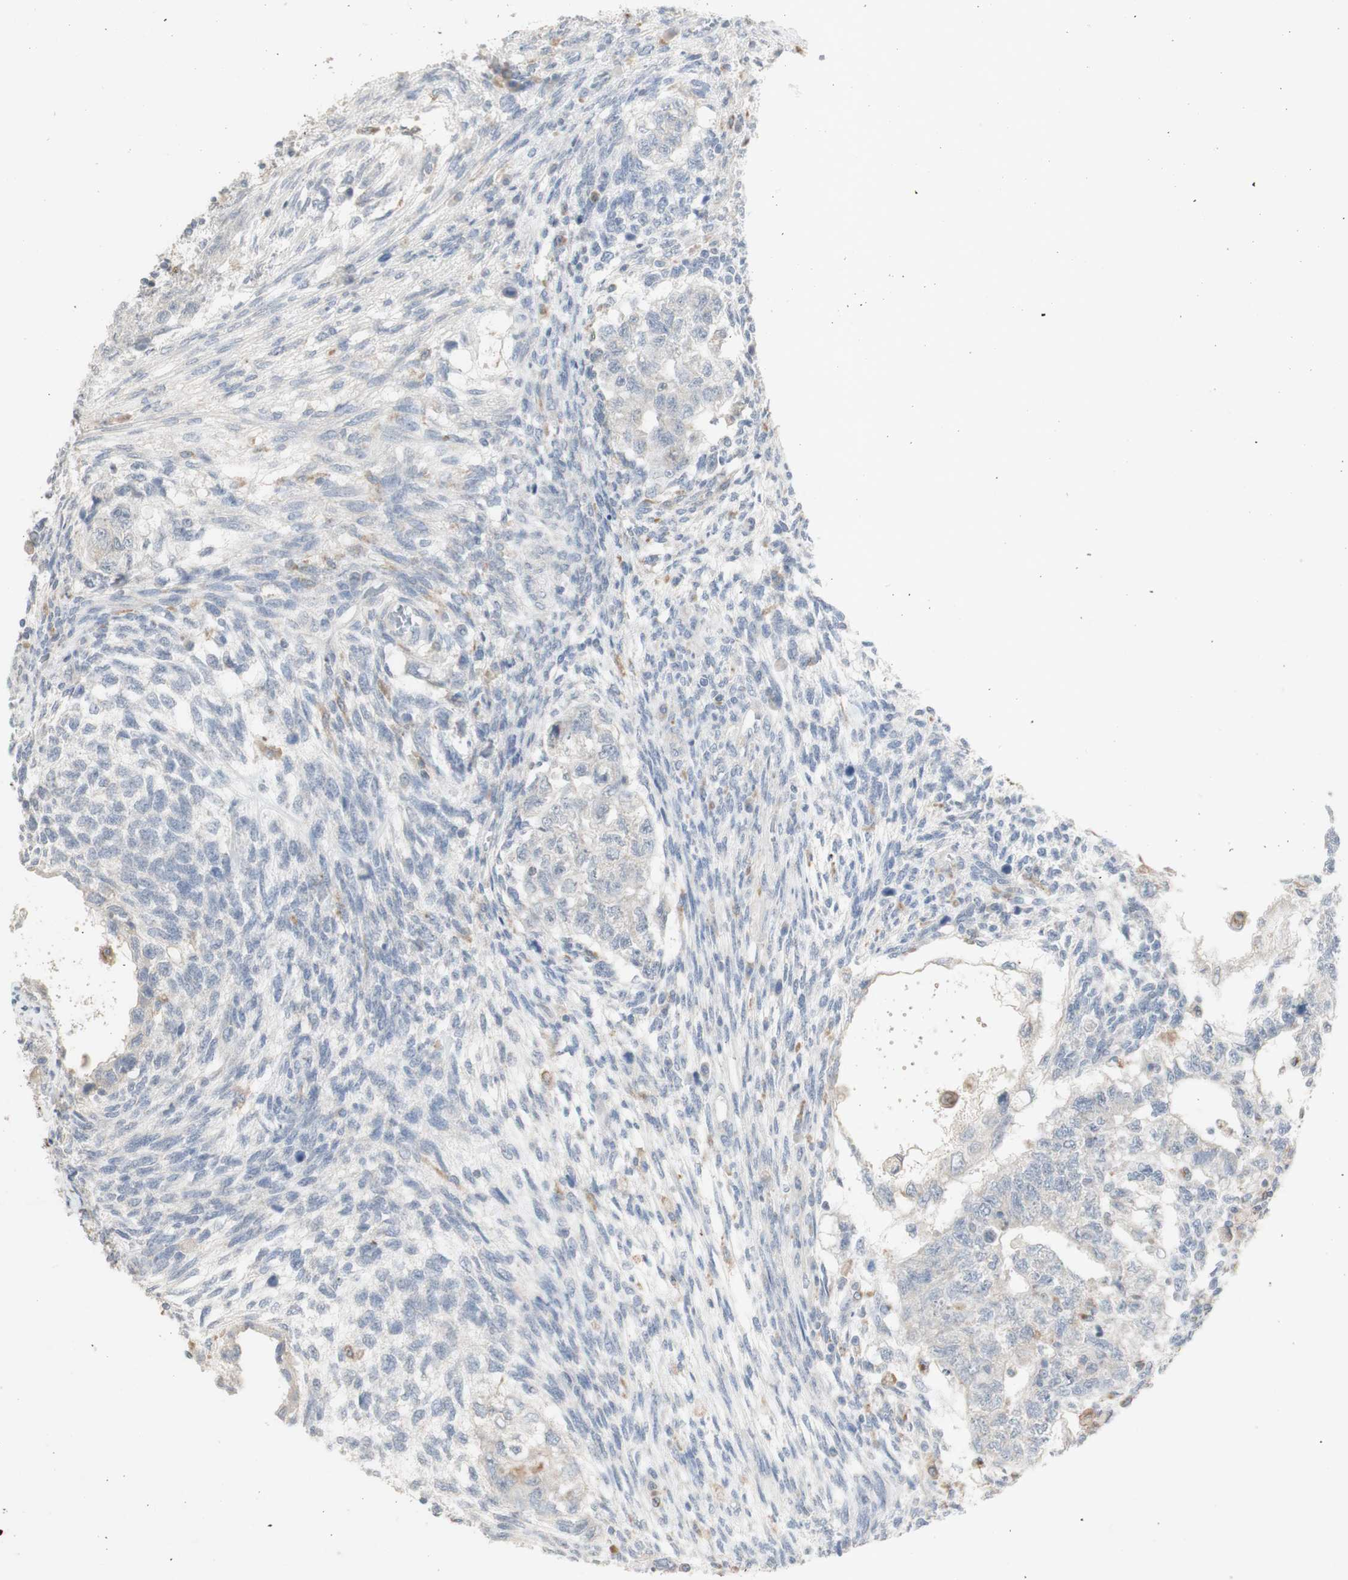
{"staining": {"intensity": "negative", "quantity": "none", "location": "none"}, "tissue": "testis cancer", "cell_type": "Tumor cells", "image_type": "cancer", "snomed": [{"axis": "morphology", "description": "Normal tissue, NOS"}, {"axis": "morphology", "description": "Carcinoma, Embryonal, NOS"}, {"axis": "topography", "description": "Testis"}], "caption": "Protein analysis of embryonal carcinoma (testis) reveals no significant positivity in tumor cells.", "gene": "ATP6V1B1", "patient": {"sex": "male", "age": 36}}